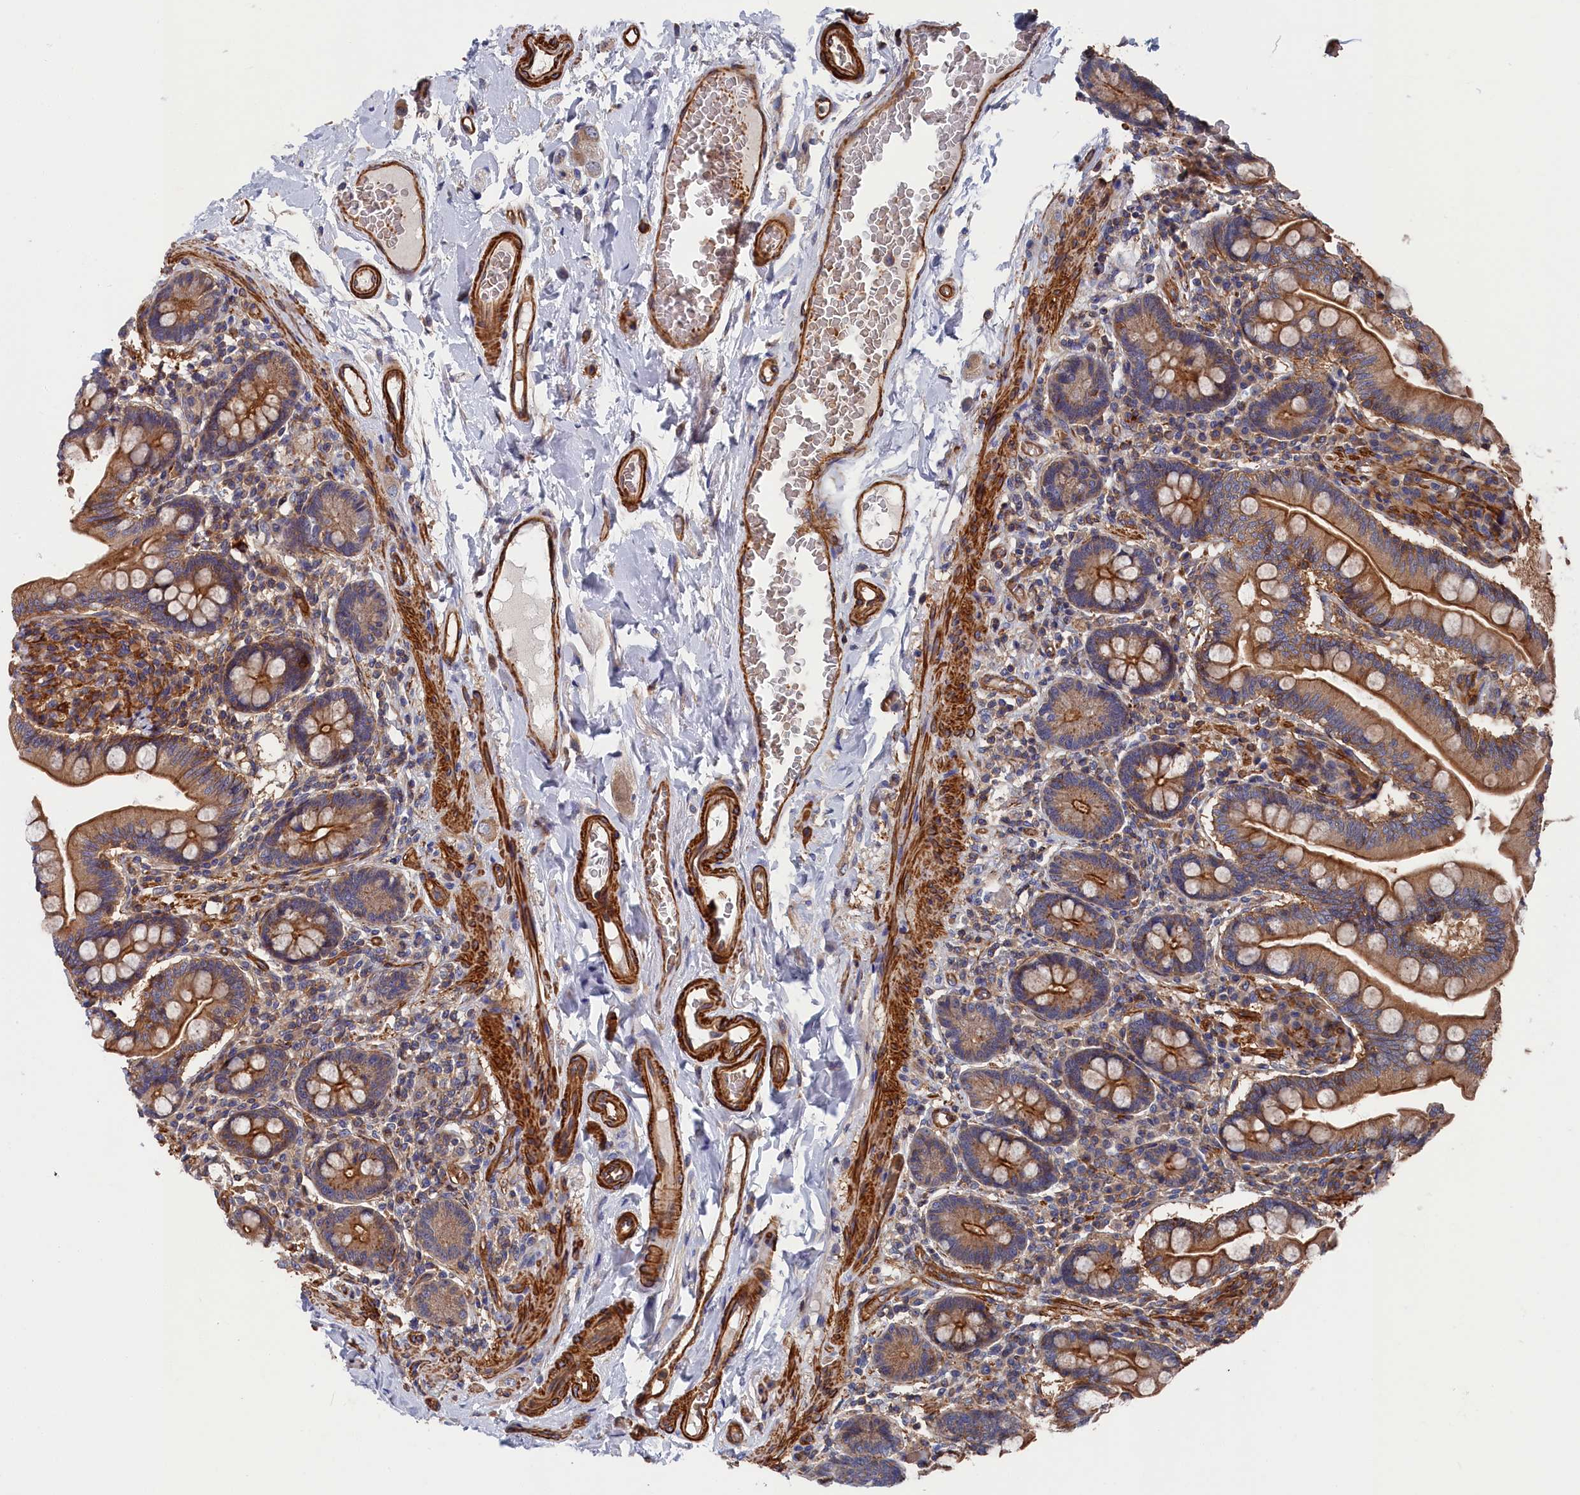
{"staining": {"intensity": "strong", "quantity": ">75%", "location": "cytoplasmic/membranous"}, "tissue": "small intestine", "cell_type": "Glandular cells", "image_type": "normal", "snomed": [{"axis": "morphology", "description": "Normal tissue, NOS"}, {"axis": "topography", "description": "Small intestine"}], "caption": "This histopathology image reveals immunohistochemistry staining of normal human small intestine, with high strong cytoplasmic/membranous expression in about >75% of glandular cells.", "gene": "LDHD", "patient": {"sex": "female", "age": 64}}